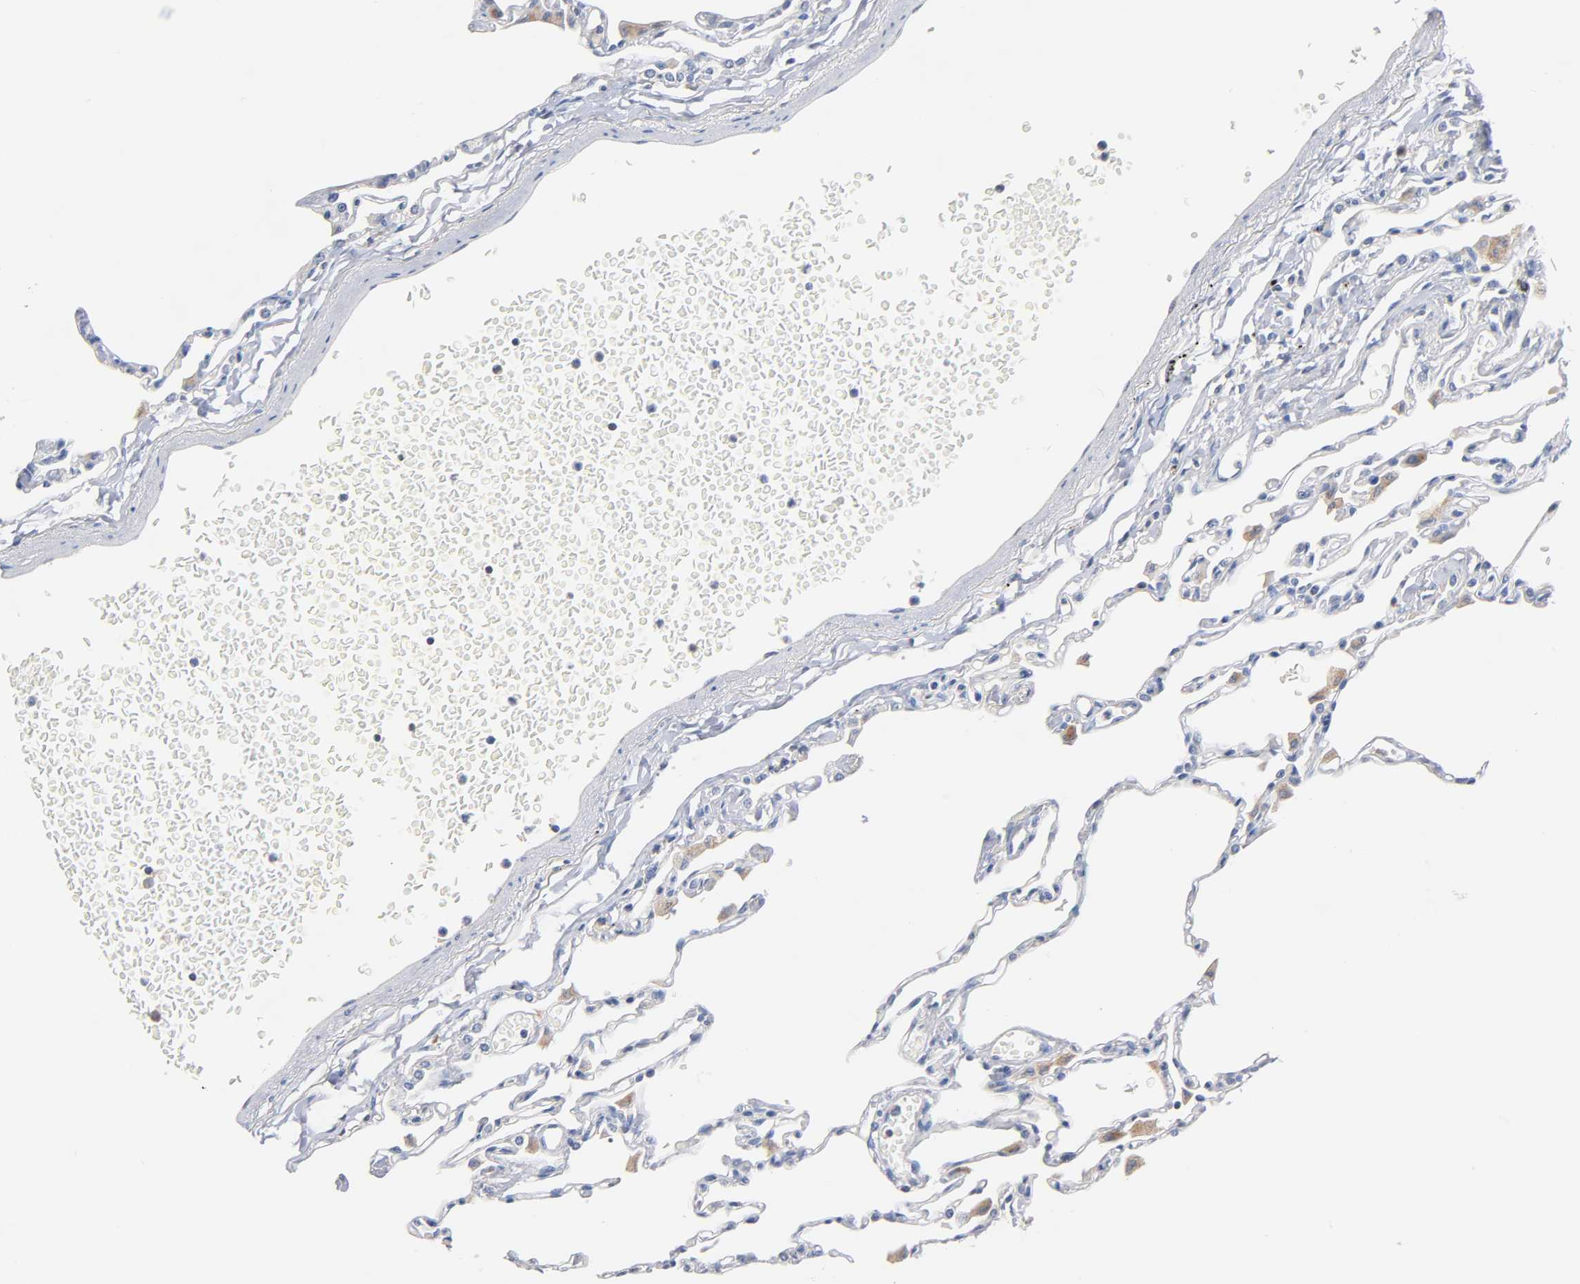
{"staining": {"intensity": "negative", "quantity": "none", "location": "none"}, "tissue": "lung", "cell_type": "Alveolar cells", "image_type": "normal", "snomed": [{"axis": "morphology", "description": "Normal tissue, NOS"}, {"axis": "topography", "description": "Lung"}], "caption": "Alveolar cells show no significant protein staining in normal lung. (Stains: DAB (3,3'-diaminobenzidine) immunohistochemistry (IHC) with hematoxylin counter stain, Microscopy: brightfield microscopy at high magnification).", "gene": "MALT1", "patient": {"sex": "female", "age": 49}}